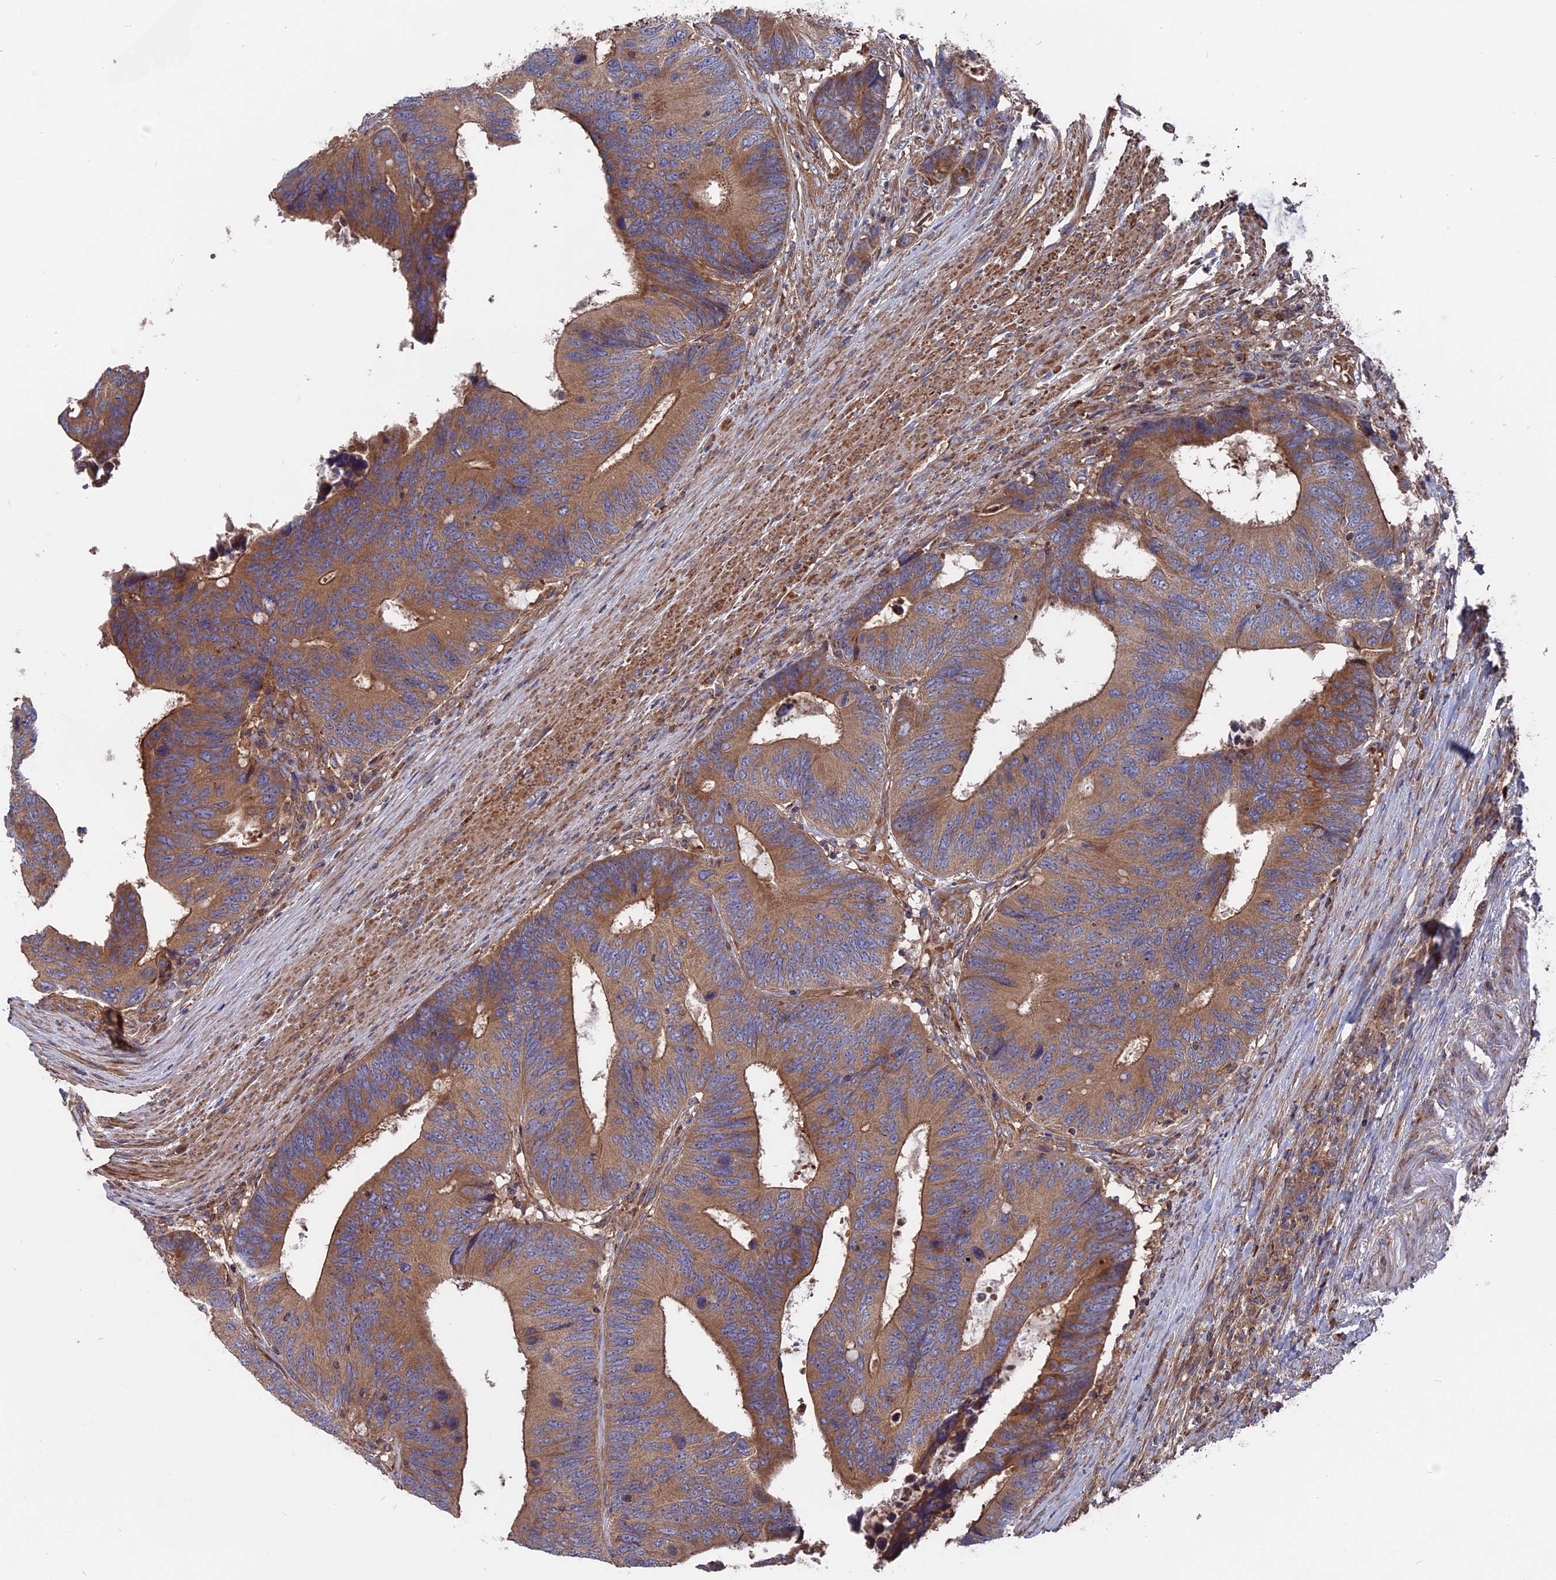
{"staining": {"intensity": "moderate", "quantity": ">75%", "location": "cytoplasmic/membranous"}, "tissue": "colorectal cancer", "cell_type": "Tumor cells", "image_type": "cancer", "snomed": [{"axis": "morphology", "description": "Adenocarcinoma, NOS"}, {"axis": "topography", "description": "Colon"}], "caption": "This histopathology image displays immunohistochemistry (IHC) staining of human adenocarcinoma (colorectal), with medium moderate cytoplasmic/membranous staining in about >75% of tumor cells.", "gene": "TELO2", "patient": {"sex": "male", "age": 87}}